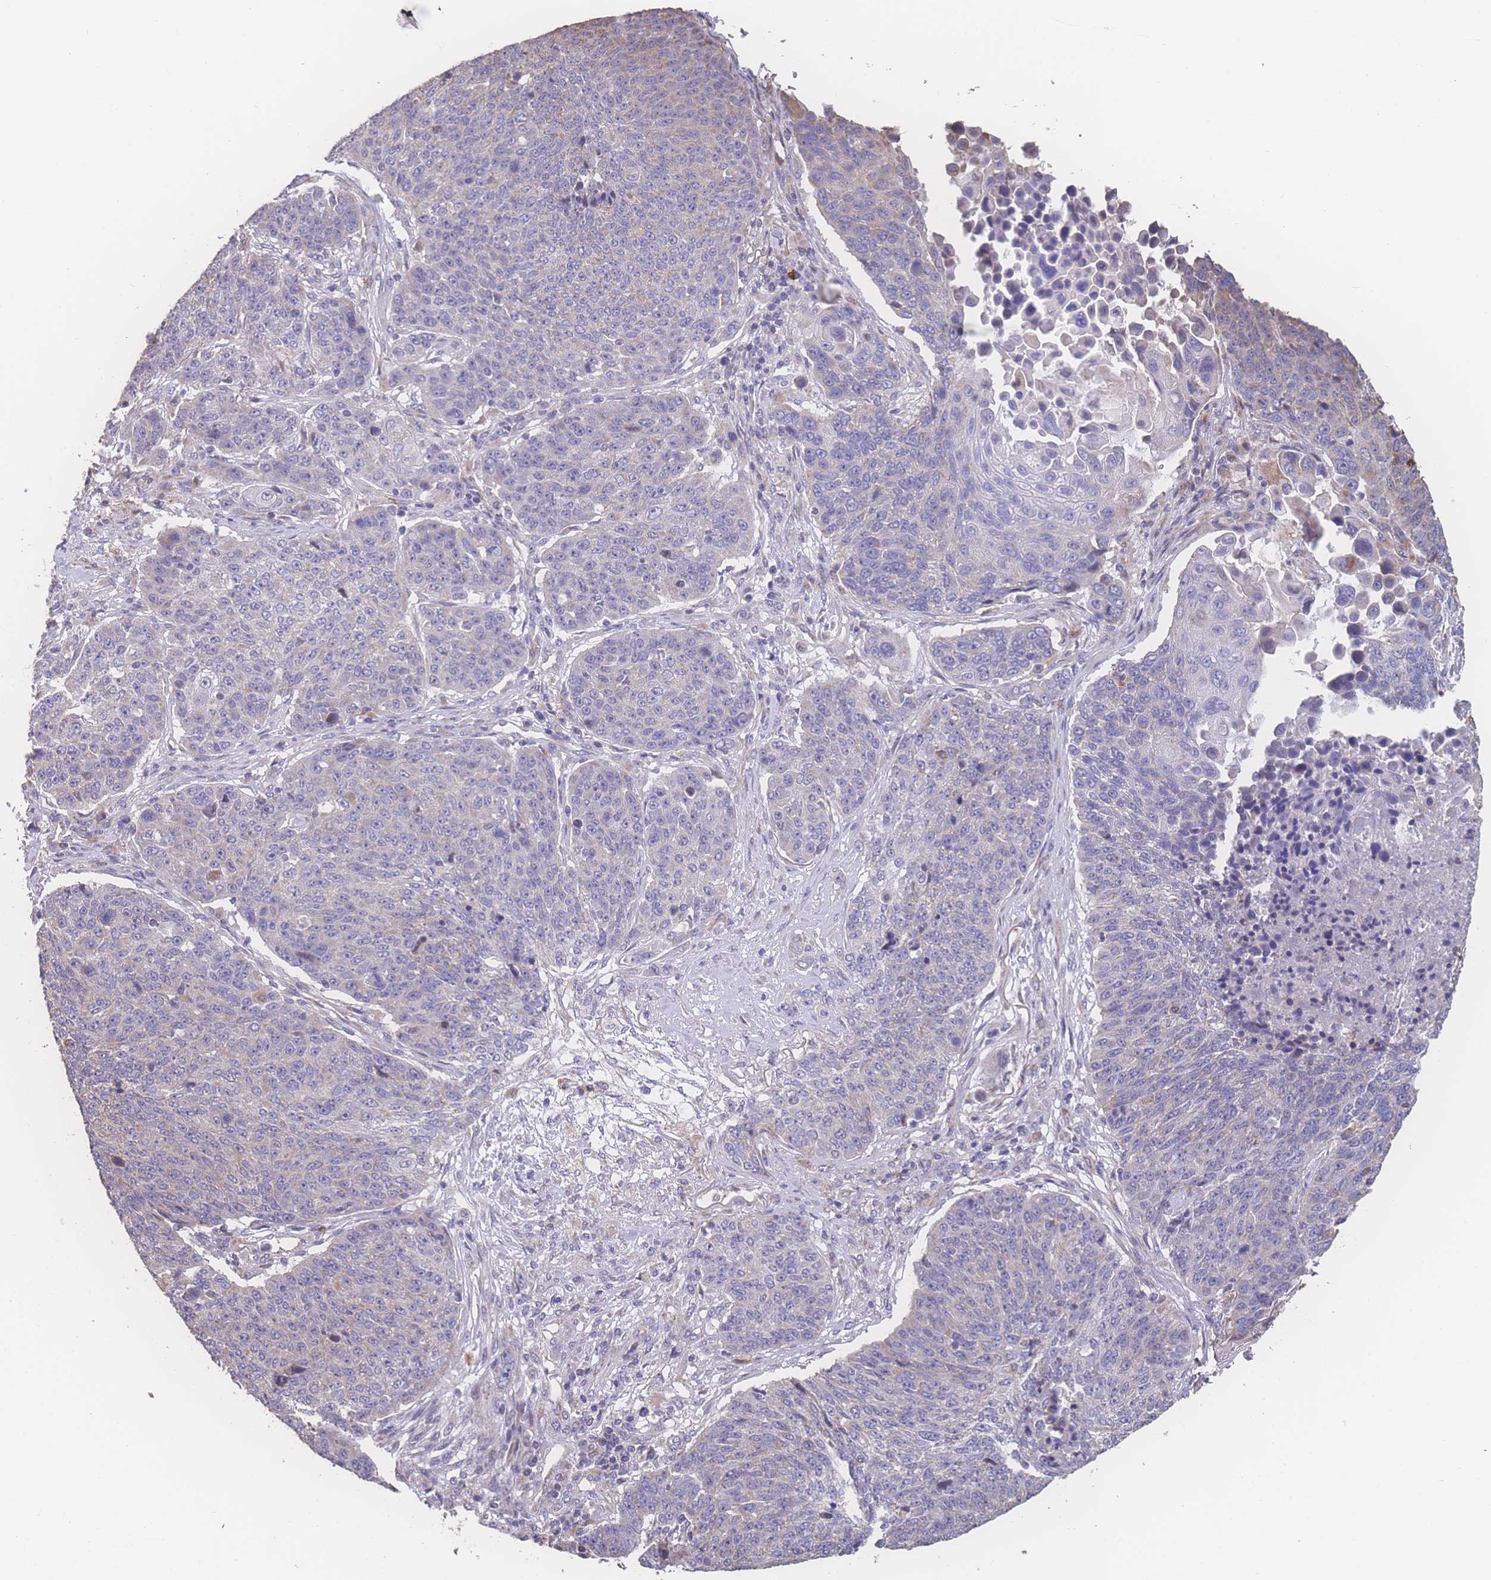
{"staining": {"intensity": "moderate", "quantity": "<25%", "location": "cytoplasmic/membranous"}, "tissue": "lung cancer", "cell_type": "Tumor cells", "image_type": "cancer", "snomed": [{"axis": "morphology", "description": "Normal tissue, NOS"}, {"axis": "morphology", "description": "Squamous cell carcinoma, NOS"}, {"axis": "topography", "description": "Lymph node"}, {"axis": "topography", "description": "Lung"}], "caption": "Immunohistochemistry (IHC) (DAB) staining of human lung cancer (squamous cell carcinoma) reveals moderate cytoplasmic/membranous protein positivity in approximately <25% of tumor cells.", "gene": "SGSM3", "patient": {"sex": "male", "age": 66}}